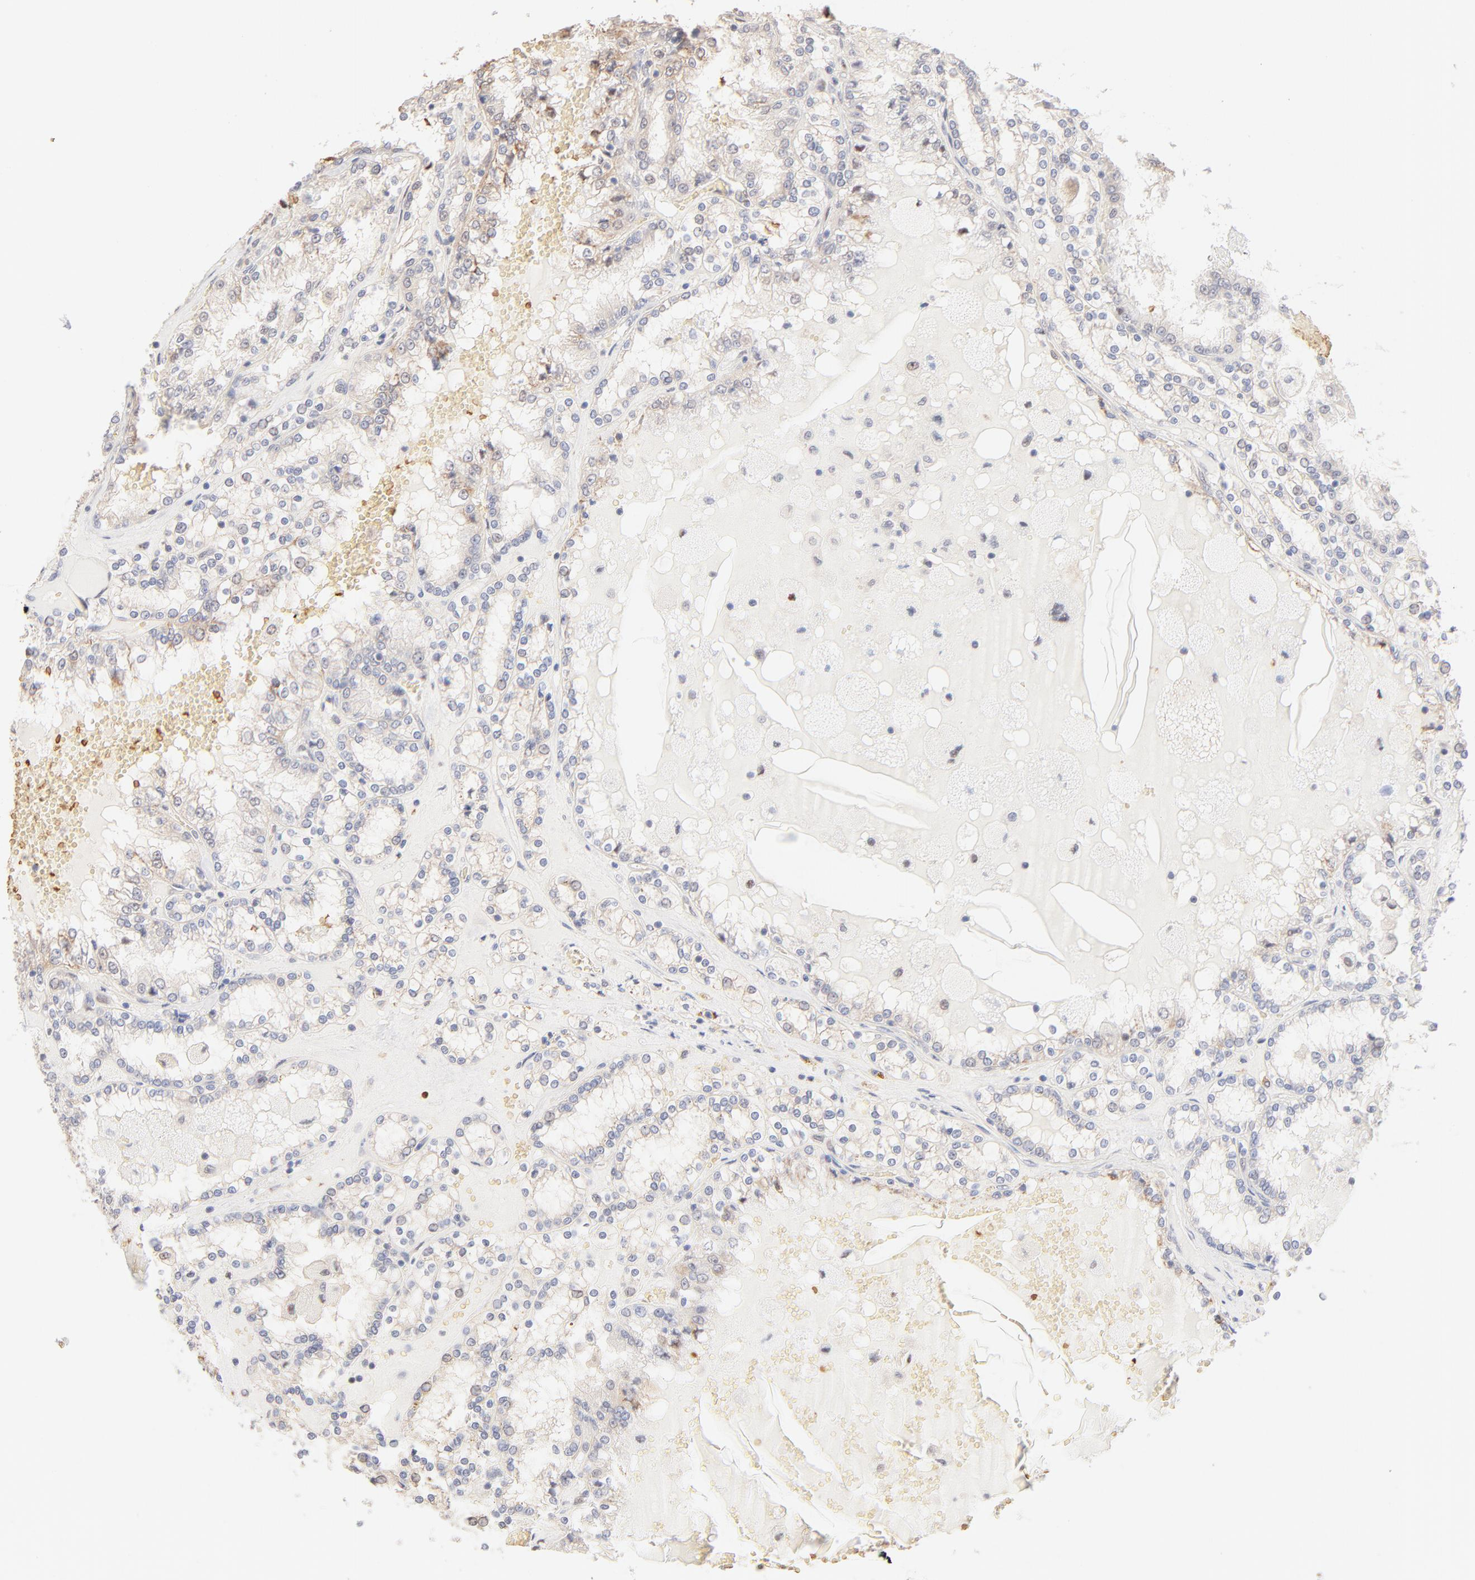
{"staining": {"intensity": "negative", "quantity": "none", "location": "none"}, "tissue": "renal cancer", "cell_type": "Tumor cells", "image_type": "cancer", "snomed": [{"axis": "morphology", "description": "Adenocarcinoma, NOS"}, {"axis": "topography", "description": "Kidney"}], "caption": "Tumor cells show no significant staining in renal adenocarcinoma. (Brightfield microscopy of DAB (3,3'-diaminobenzidine) IHC at high magnification).", "gene": "SPTB", "patient": {"sex": "female", "age": 56}}